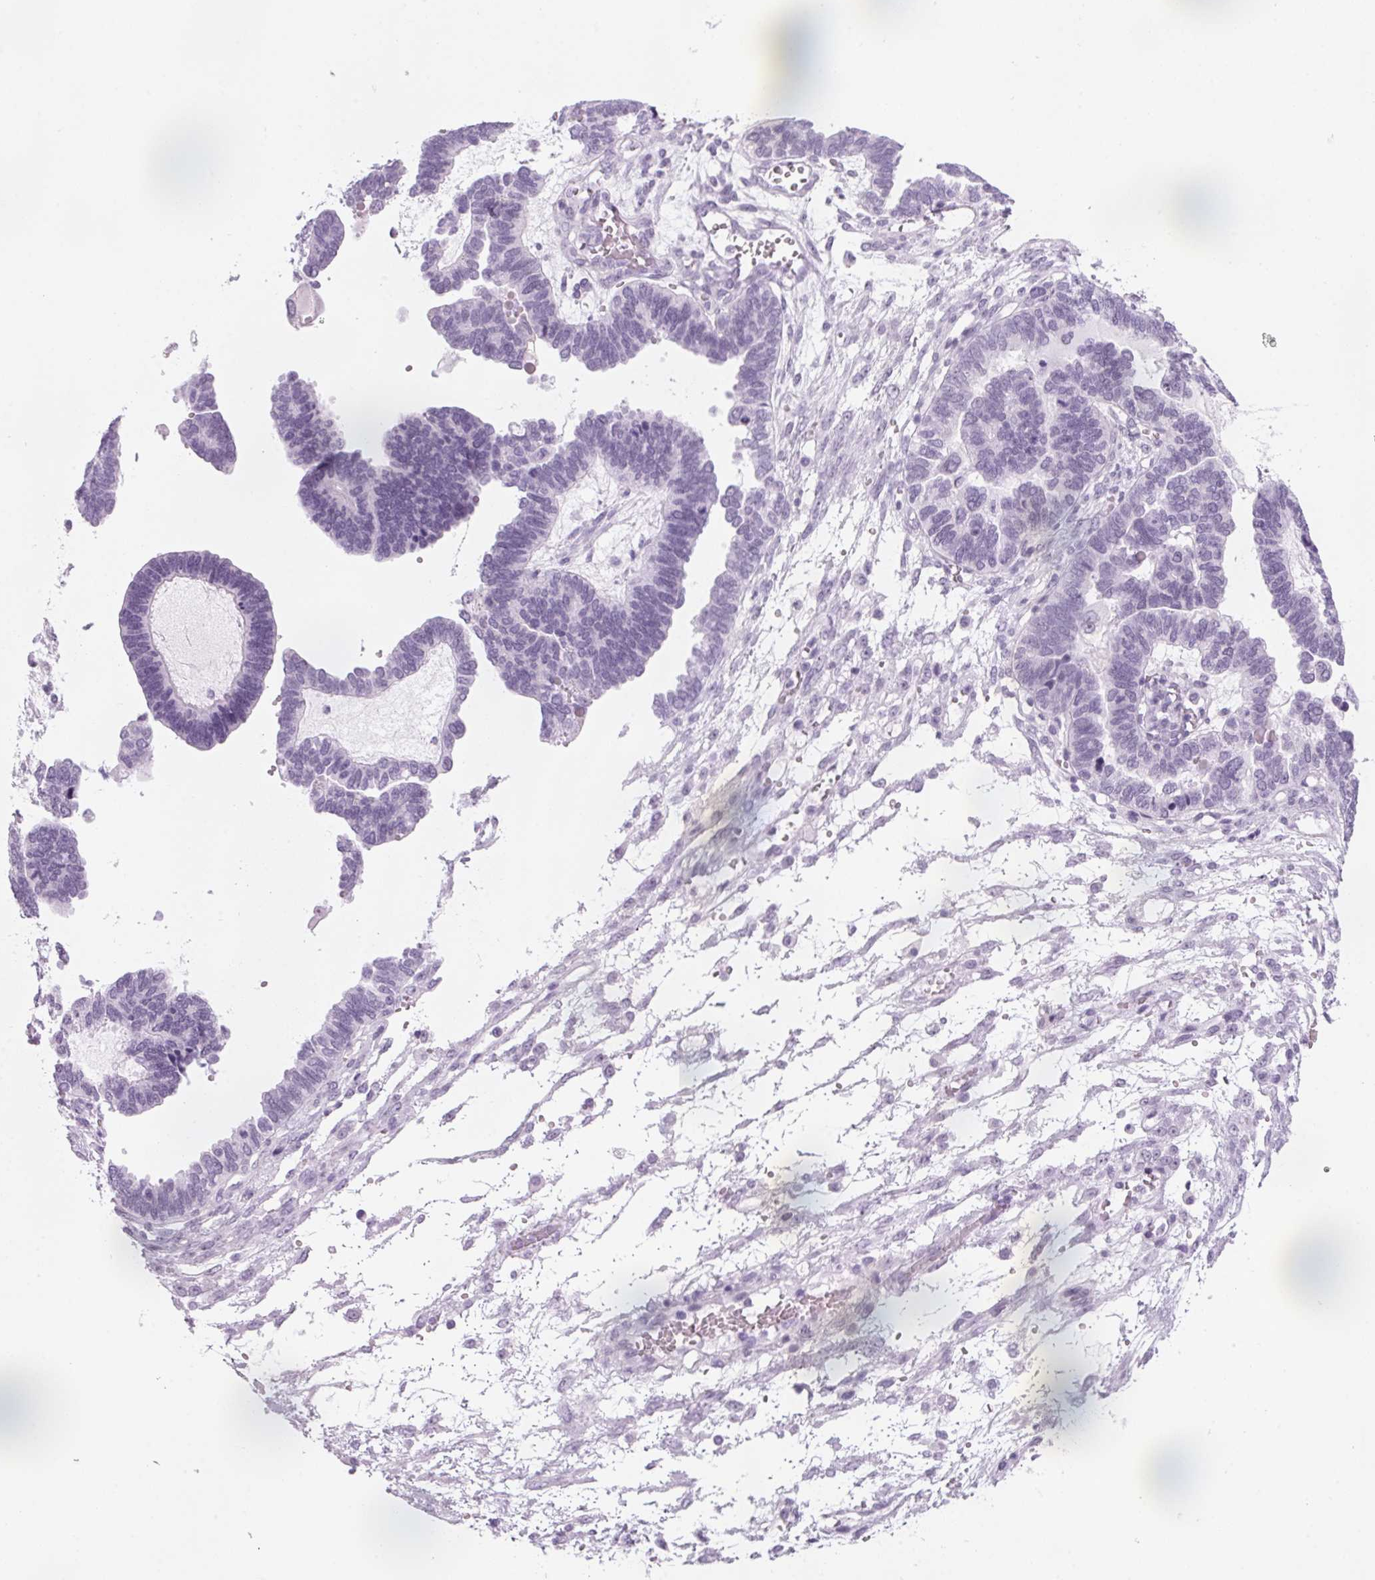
{"staining": {"intensity": "negative", "quantity": "none", "location": "none"}, "tissue": "ovarian cancer", "cell_type": "Tumor cells", "image_type": "cancer", "snomed": [{"axis": "morphology", "description": "Cystadenocarcinoma, serous, NOS"}, {"axis": "topography", "description": "Ovary"}], "caption": "A photomicrograph of human ovarian cancer is negative for staining in tumor cells.", "gene": "DNTTIP2", "patient": {"sex": "female", "age": 51}}